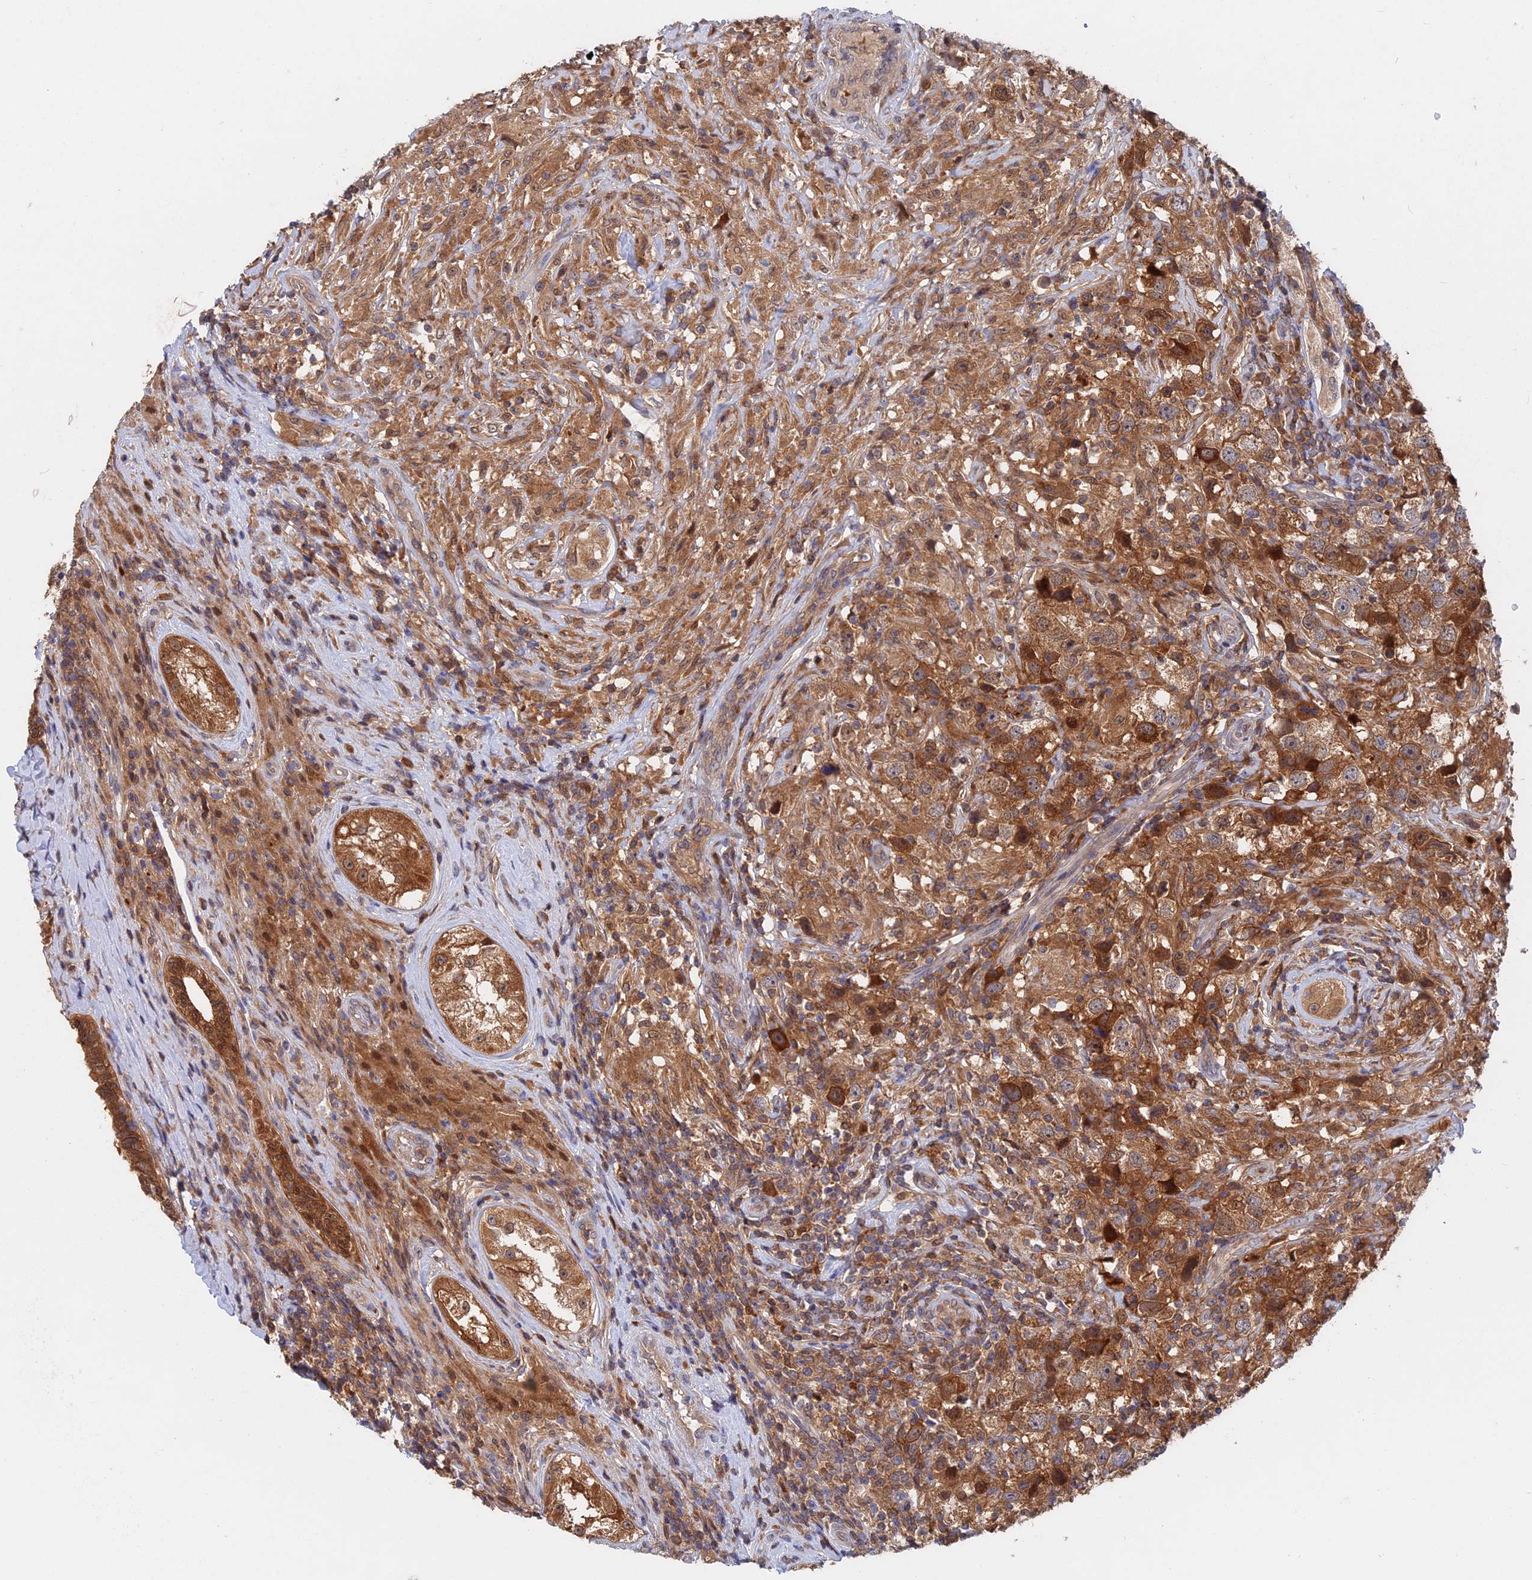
{"staining": {"intensity": "moderate", "quantity": ">75%", "location": "cytoplasmic/membranous"}, "tissue": "testis cancer", "cell_type": "Tumor cells", "image_type": "cancer", "snomed": [{"axis": "morphology", "description": "Seminoma, NOS"}, {"axis": "topography", "description": "Testis"}], "caption": "Testis cancer (seminoma) was stained to show a protein in brown. There is medium levels of moderate cytoplasmic/membranous expression in approximately >75% of tumor cells.", "gene": "BLVRA", "patient": {"sex": "male", "age": 49}}